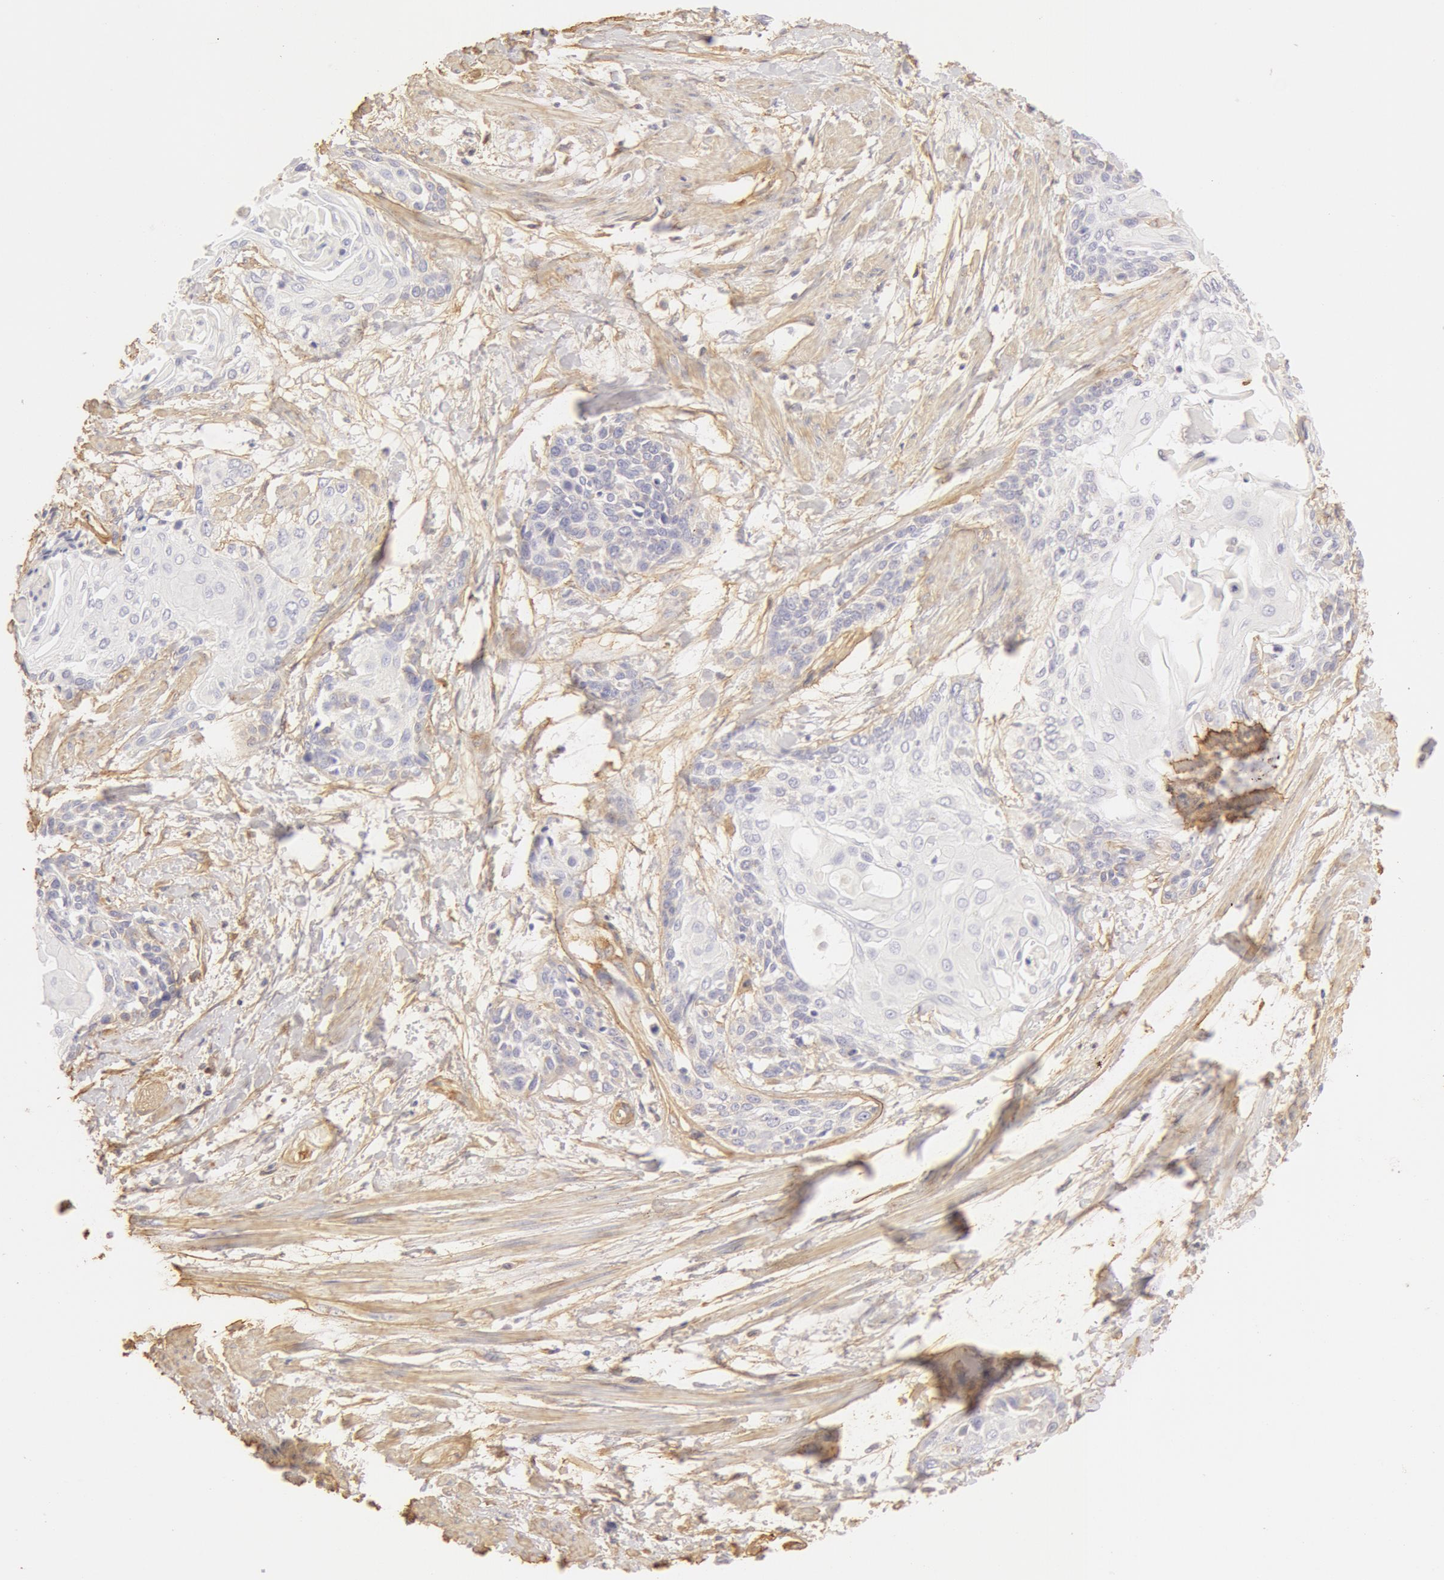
{"staining": {"intensity": "negative", "quantity": "none", "location": "none"}, "tissue": "cervical cancer", "cell_type": "Tumor cells", "image_type": "cancer", "snomed": [{"axis": "morphology", "description": "Squamous cell carcinoma, NOS"}, {"axis": "topography", "description": "Cervix"}], "caption": "Immunohistochemical staining of human cervical cancer demonstrates no significant staining in tumor cells.", "gene": "COL4A1", "patient": {"sex": "female", "age": 57}}